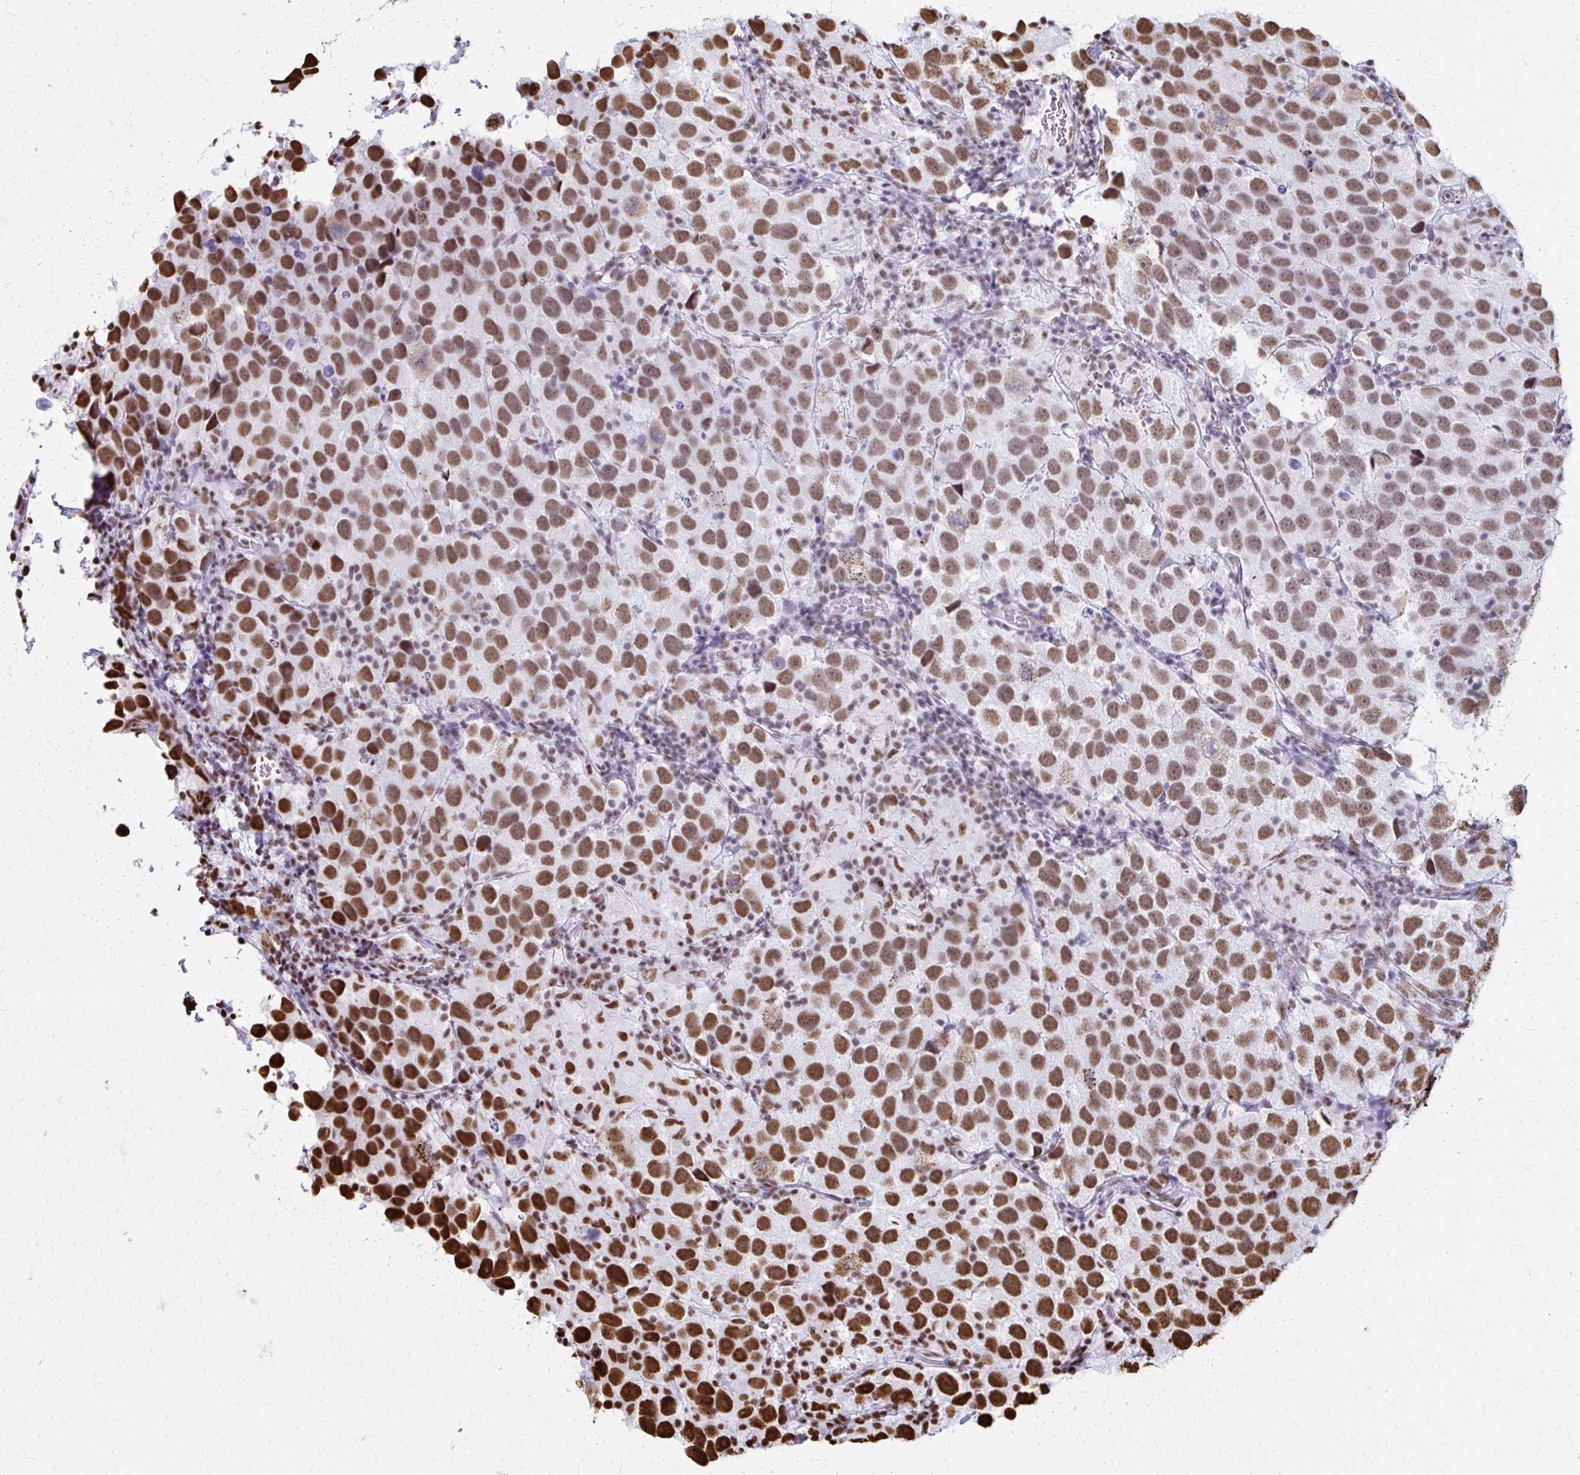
{"staining": {"intensity": "strong", "quantity": ">75%", "location": "nuclear"}, "tissue": "testis cancer", "cell_type": "Tumor cells", "image_type": "cancer", "snomed": [{"axis": "morphology", "description": "Seminoma, NOS"}, {"axis": "topography", "description": "Testis"}], "caption": "Immunohistochemical staining of human testis seminoma shows strong nuclear protein expression in about >75% of tumor cells.", "gene": "NONO", "patient": {"sex": "male", "age": 26}}